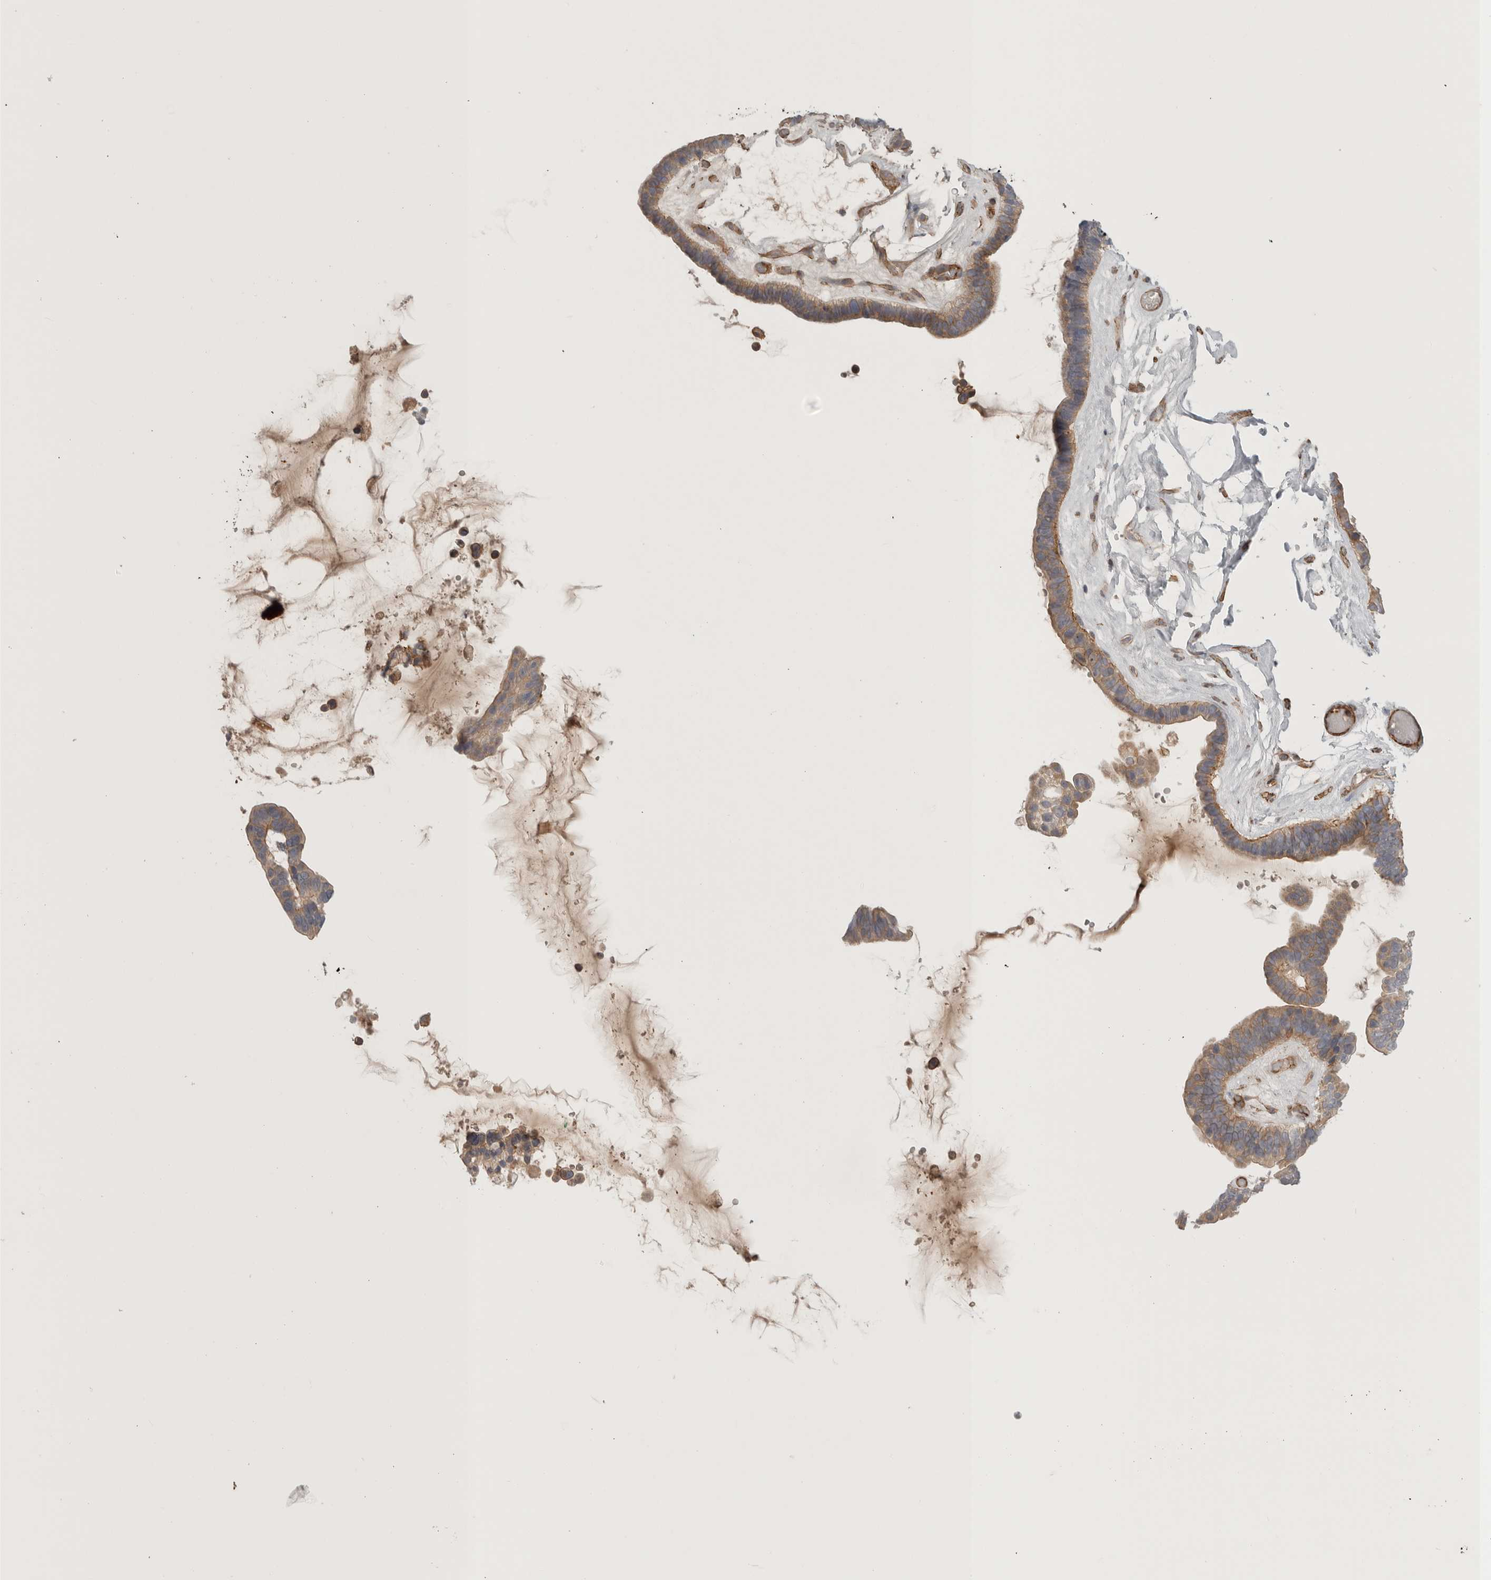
{"staining": {"intensity": "weak", "quantity": ">75%", "location": "cytoplasmic/membranous"}, "tissue": "ovarian cancer", "cell_type": "Tumor cells", "image_type": "cancer", "snomed": [{"axis": "morphology", "description": "Cystadenocarcinoma, serous, NOS"}, {"axis": "topography", "description": "Ovary"}], "caption": "This is an image of immunohistochemistry (IHC) staining of serous cystadenocarcinoma (ovarian), which shows weak expression in the cytoplasmic/membranous of tumor cells.", "gene": "LONRF1", "patient": {"sex": "female", "age": 56}}